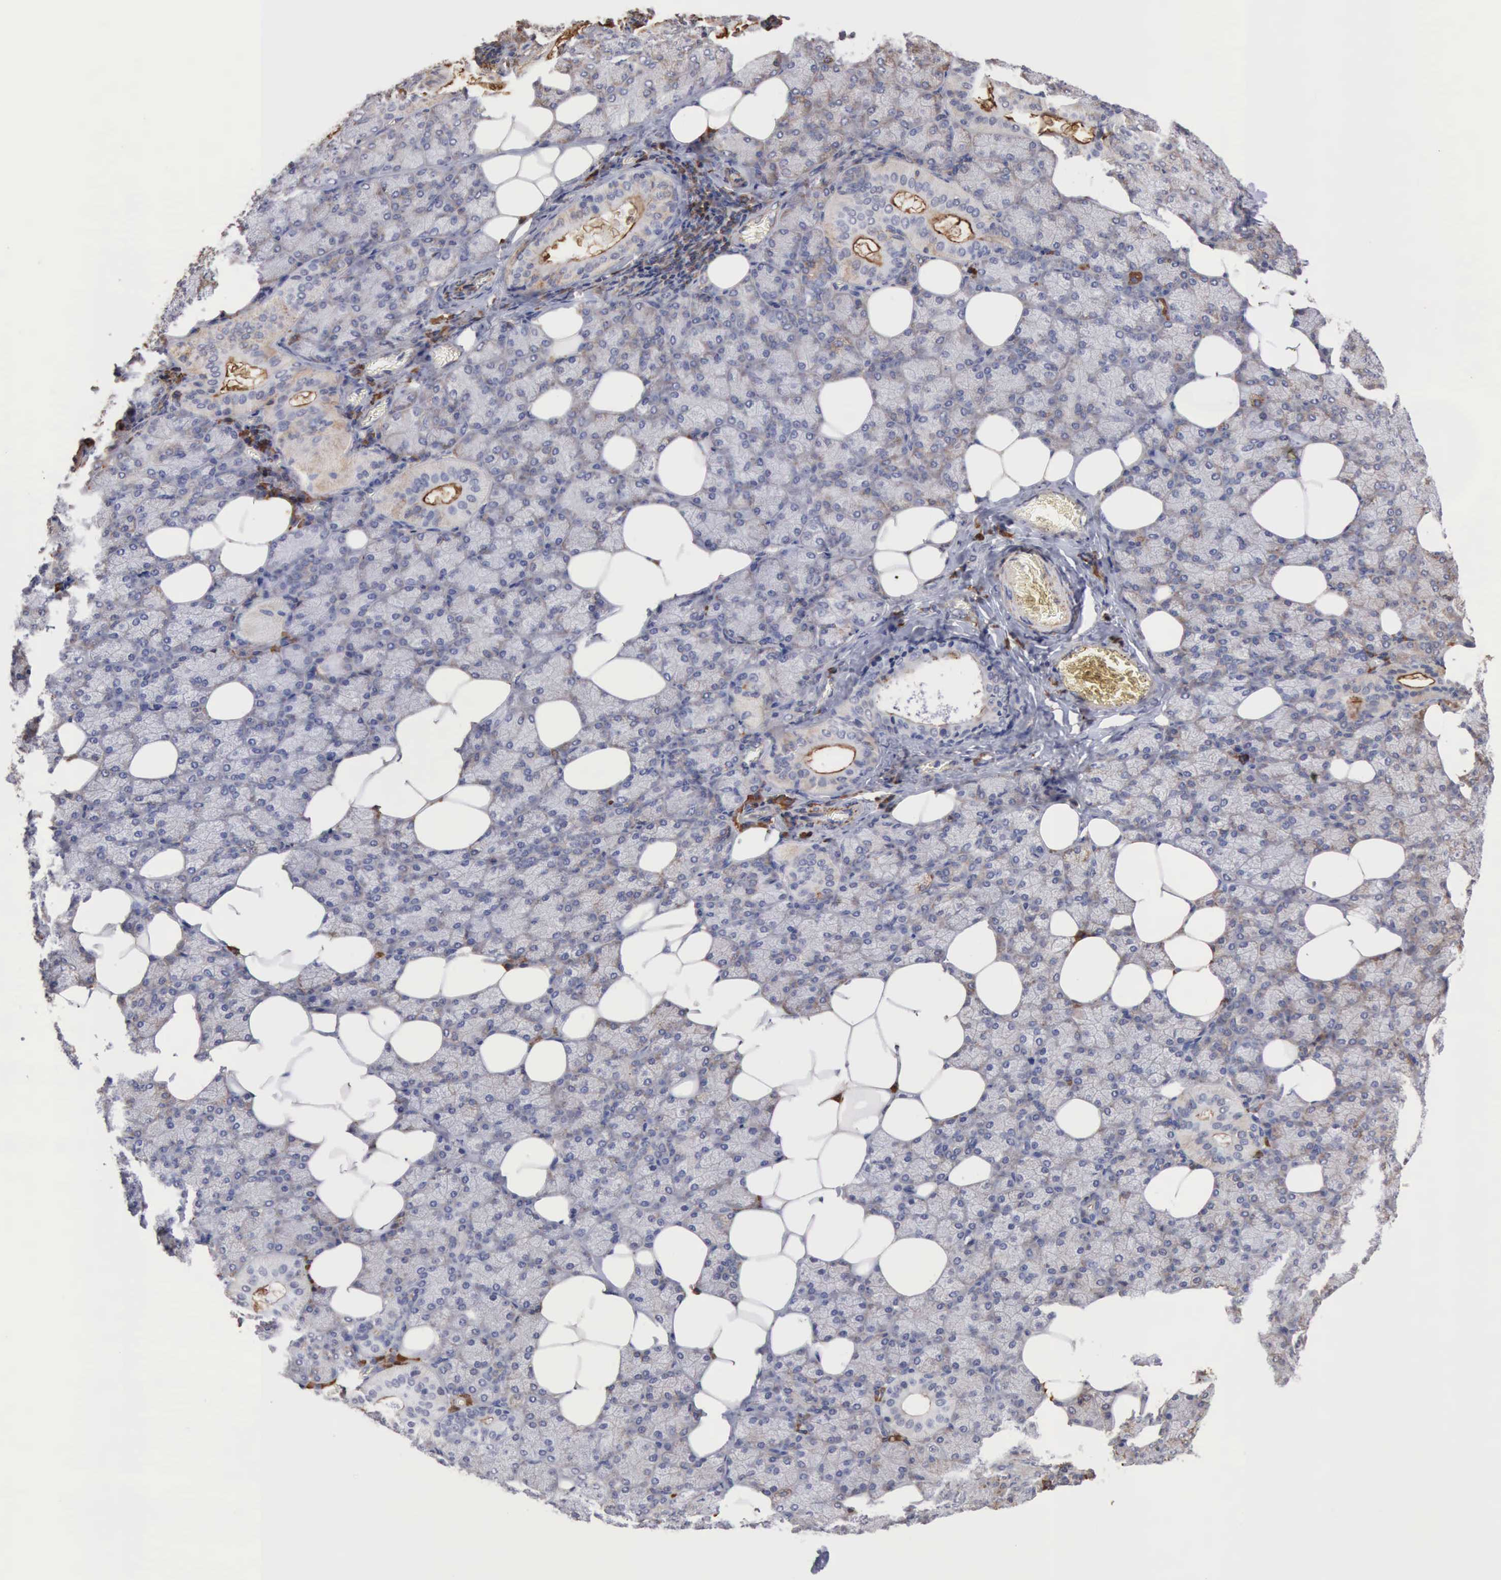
{"staining": {"intensity": "weak", "quantity": "<25%", "location": "cytoplasmic/membranous"}, "tissue": "salivary gland", "cell_type": "Glandular cells", "image_type": "normal", "snomed": [{"axis": "morphology", "description": "Normal tissue, NOS"}, {"axis": "topography", "description": "Lymph node"}, {"axis": "topography", "description": "Salivary gland"}], "caption": "This is a micrograph of immunohistochemistry staining of unremarkable salivary gland, which shows no expression in glandular cells.", "gene": "GPR101", "patient": {"sex": "male", "age": 8}}